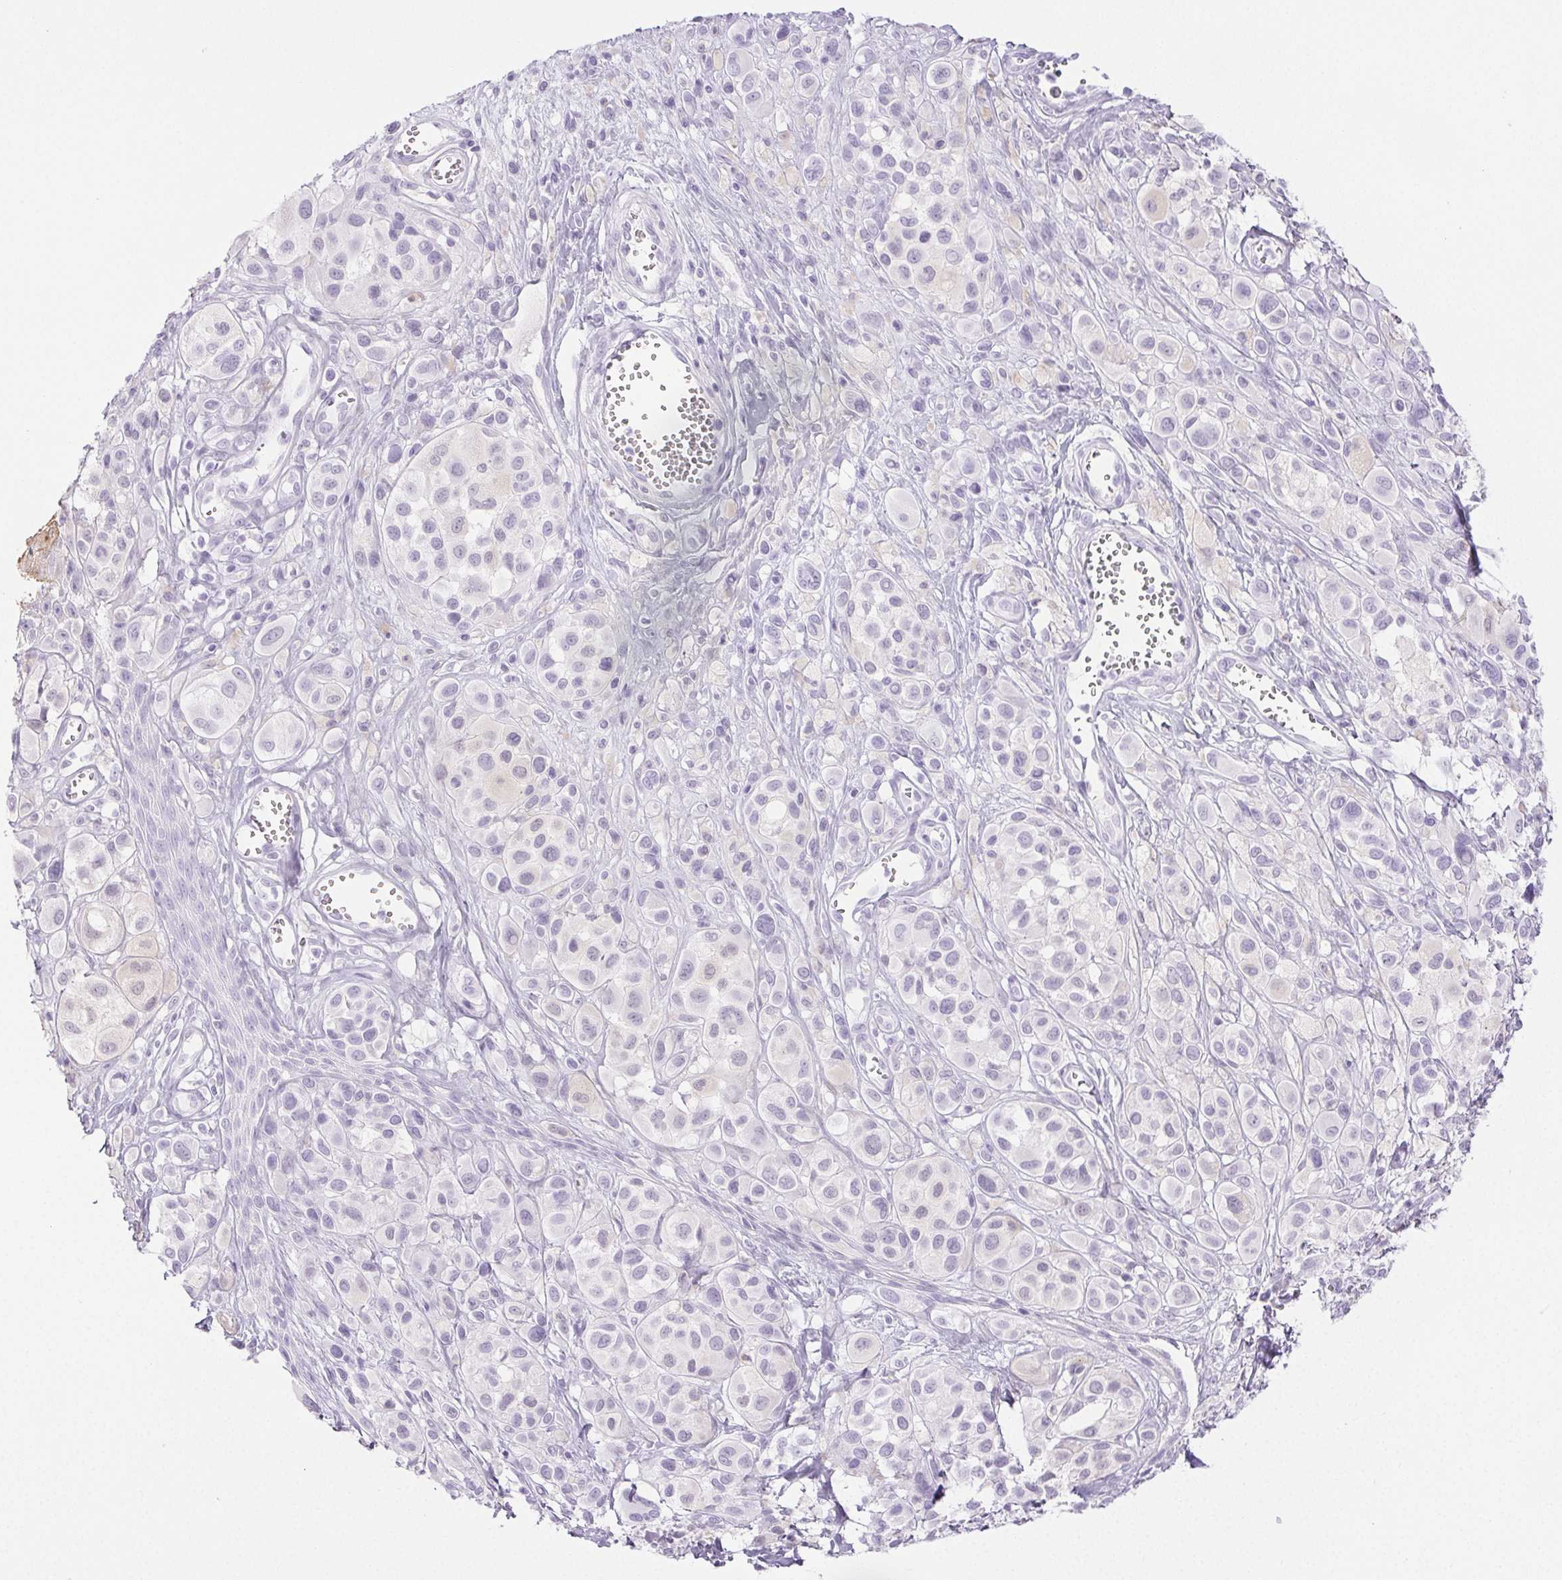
{"staining": {"intensity": "negative", "quantity": "none", "location": "none"}, "tissue": "melanoma", "cell_type": "Tumor cells", "image_type": "cancer", "snomed": [{"axis": "morphology", "description": "Malignant melanoma, NOS"}, {"axis": "topography", "description": "Skin"}], "caption": "There is no significant staining in tumor cells of malignant melanoma.", "gene": "PI3", "patient": {"sex": "male", "age": 77}}